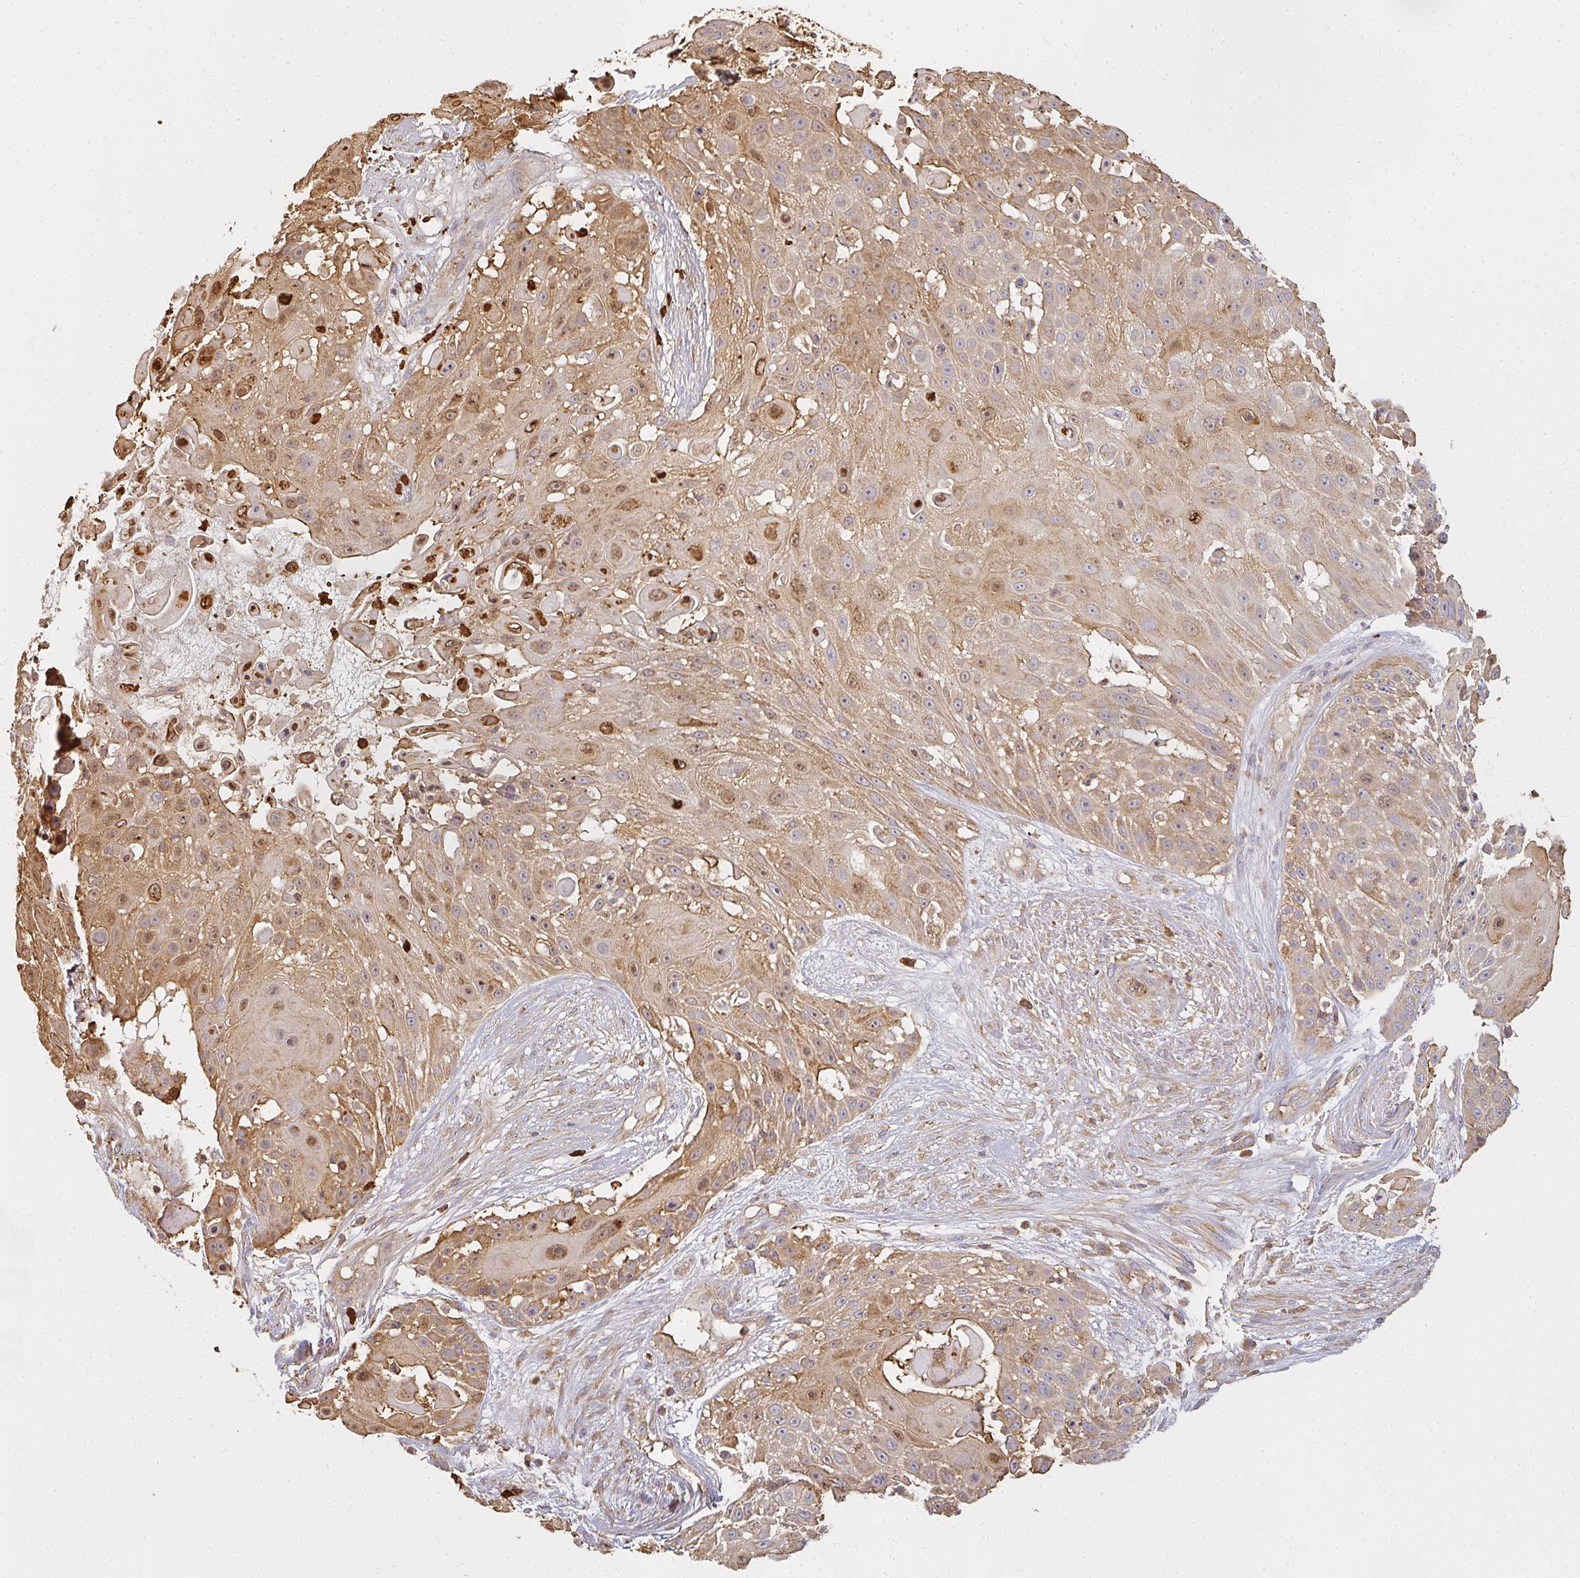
{"staining": {"intensity": "moderate", "quantity": "25%-75%", "location": "cytoplasmic/membranous,nuclear"}, "tissue": "skin cancer", "cell_type": "Tumor cells", "image_type": "cancer", "snomed": [{"axis": "morphology", "description": "Squamous cell carcinoma, NOS"}, {"axis": "topography", "description": "Skin"}], "caption": "Immunohistochemical staining of human skin squamous cell carcinoma reveals medium levels of moderate cytoplasmic/membranous and nuclear expression in about 25%-75% of tumor cells.", "gene": "CNTRL", "patient": {"sex": "female", "age": 86}}